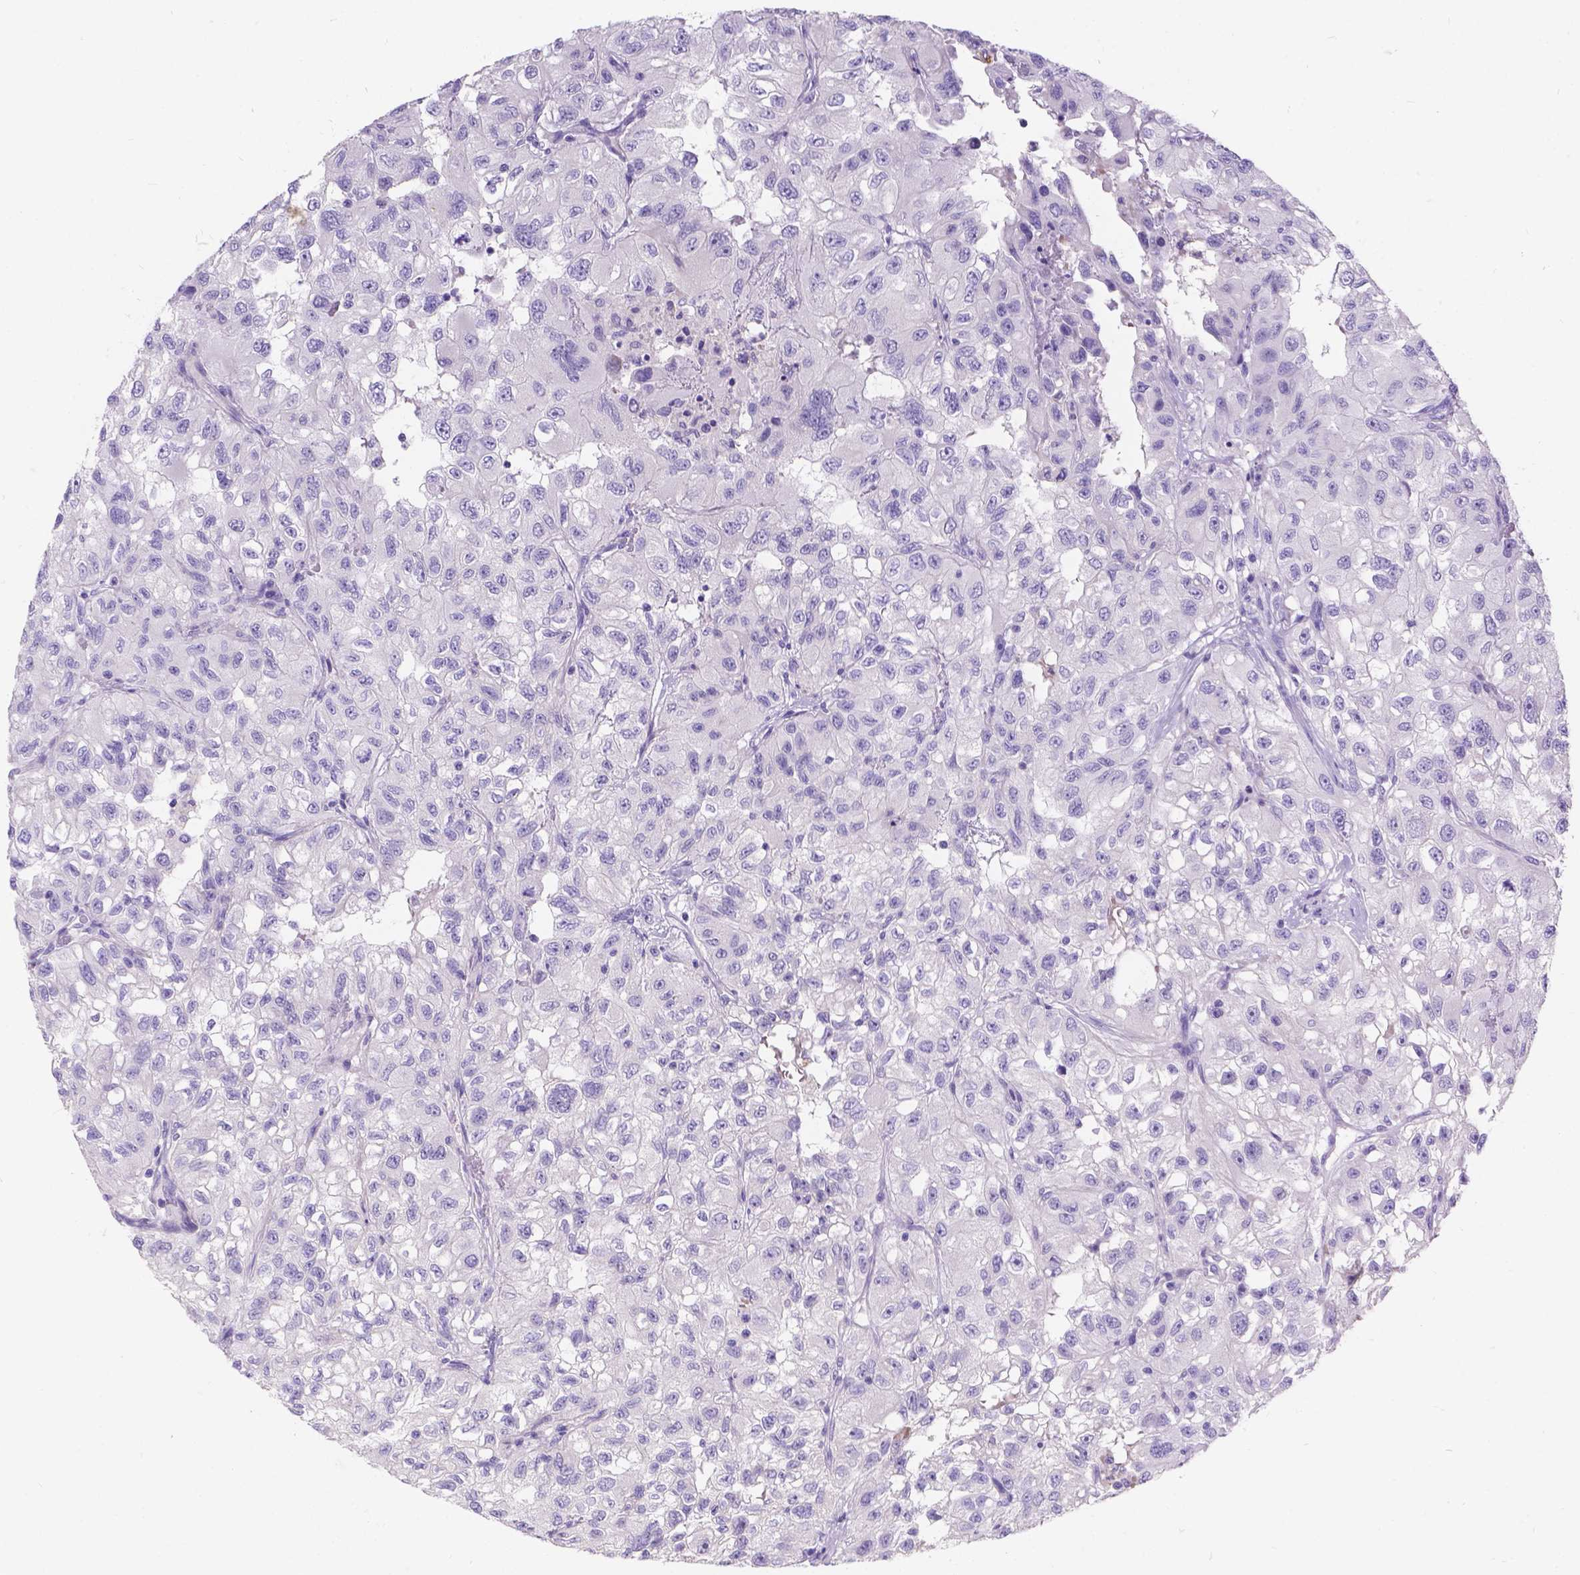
{"staining": {"intensity": "negative", "quantity": "none", "location": "none"}, "tissue": "renal cancer", "cell_type": "Tumor cells", "image_type": "cancer", "snomed": [{"axis": "morphology", "description": "Adenocarcinoma, NOS"}, {"axis": "topography", "description": "Kidney"}], "caption": "Immunohistochemical staining of human adenocarcinoma (renal) displays no significant staining in tumor cells.", "gene": "GNRHR", "patient": {"sex": "male", "age": 64}}